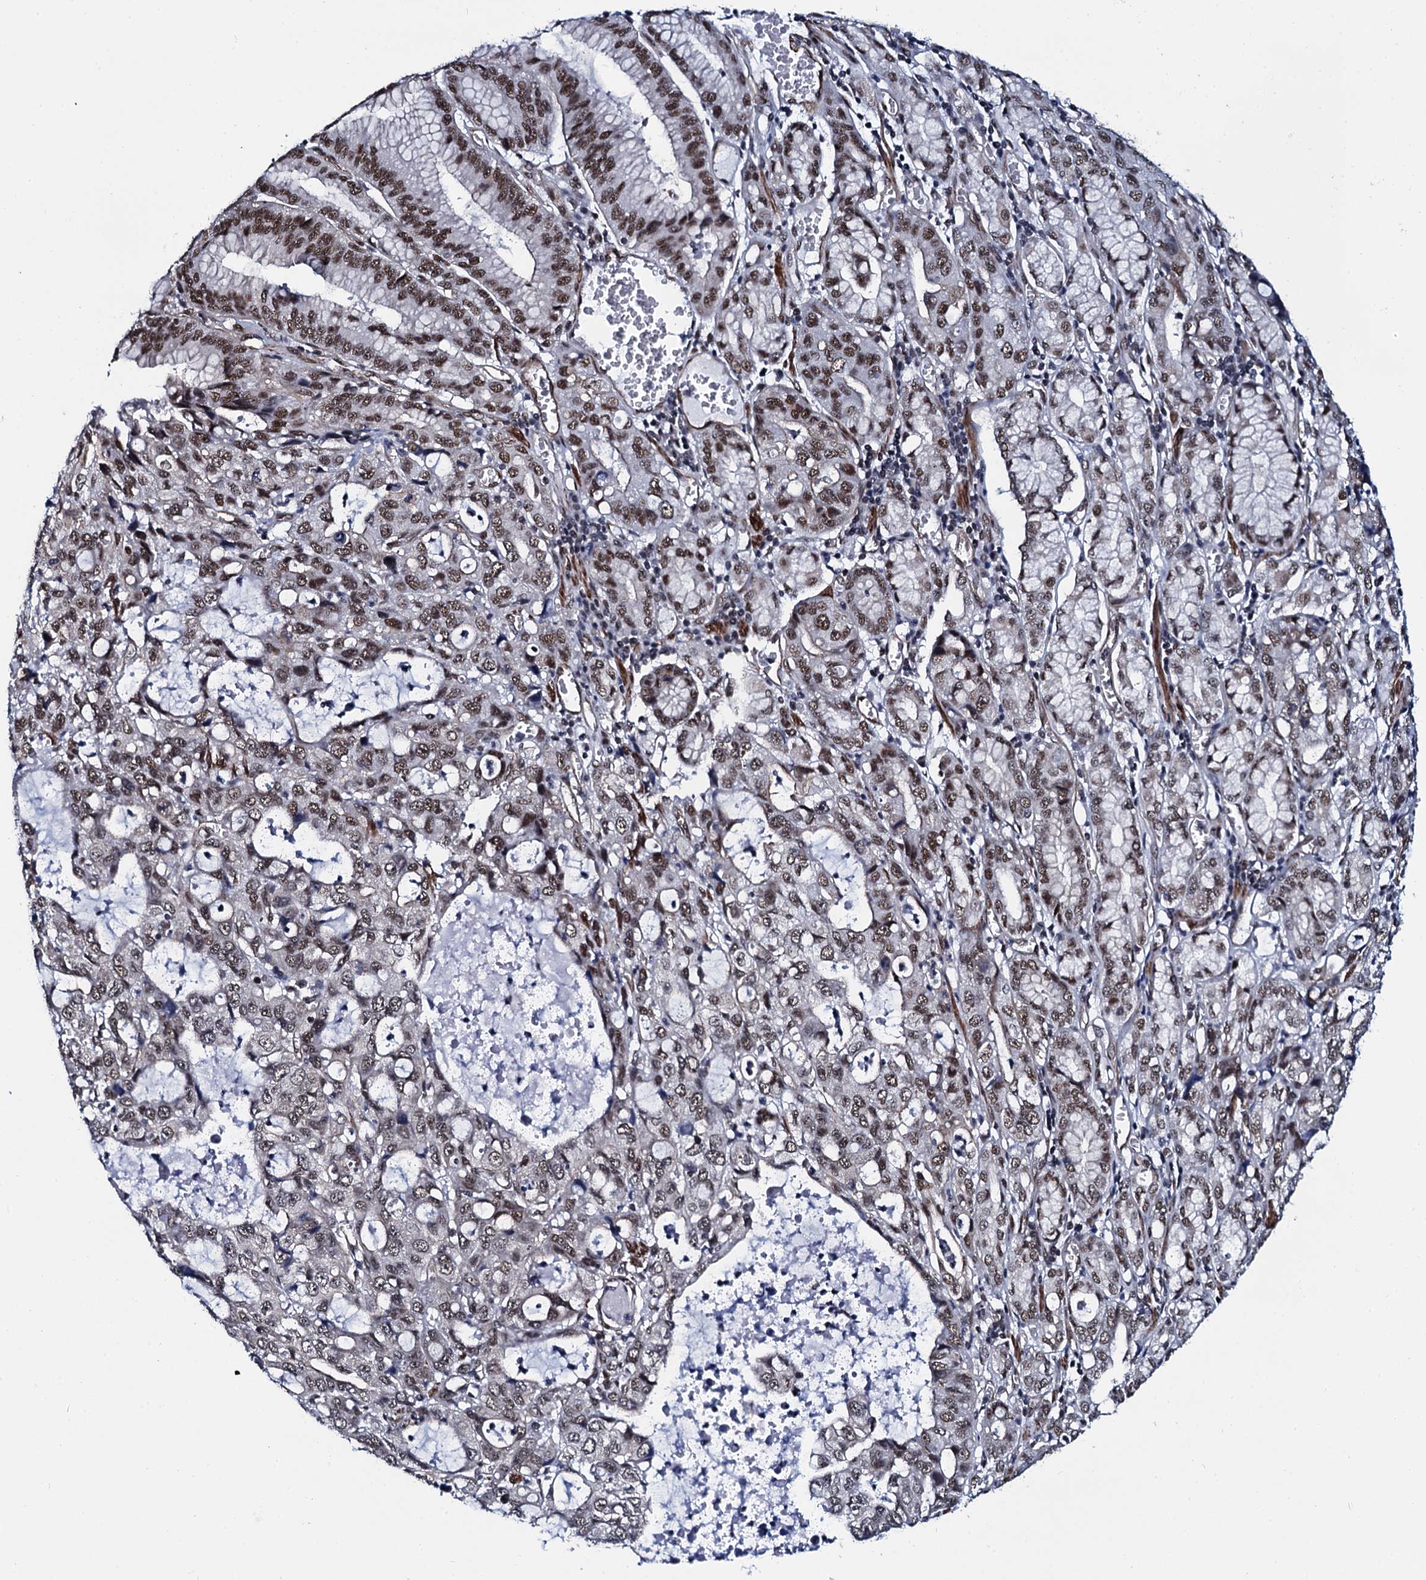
{"staining": {"intensity": "moderate", "quantity": "25%-75%", "location": "nuclear"}, "tissue": "stomach cancer", "cell_type": "Tumor cells", "image_type": "cancer", "snomed": [{"axis": "morphology", "description": "Adenocarcinoma, NOS"}, {"axis": "topography", "description": "Stomach, upper"}], "caption": "A photomicrograph of stomach cancer stained for a protein exhibits moderate nuclear brown staining in tumor cells.", "gene": "CWC15", "patient": {"sex": "female", "age": 52}}